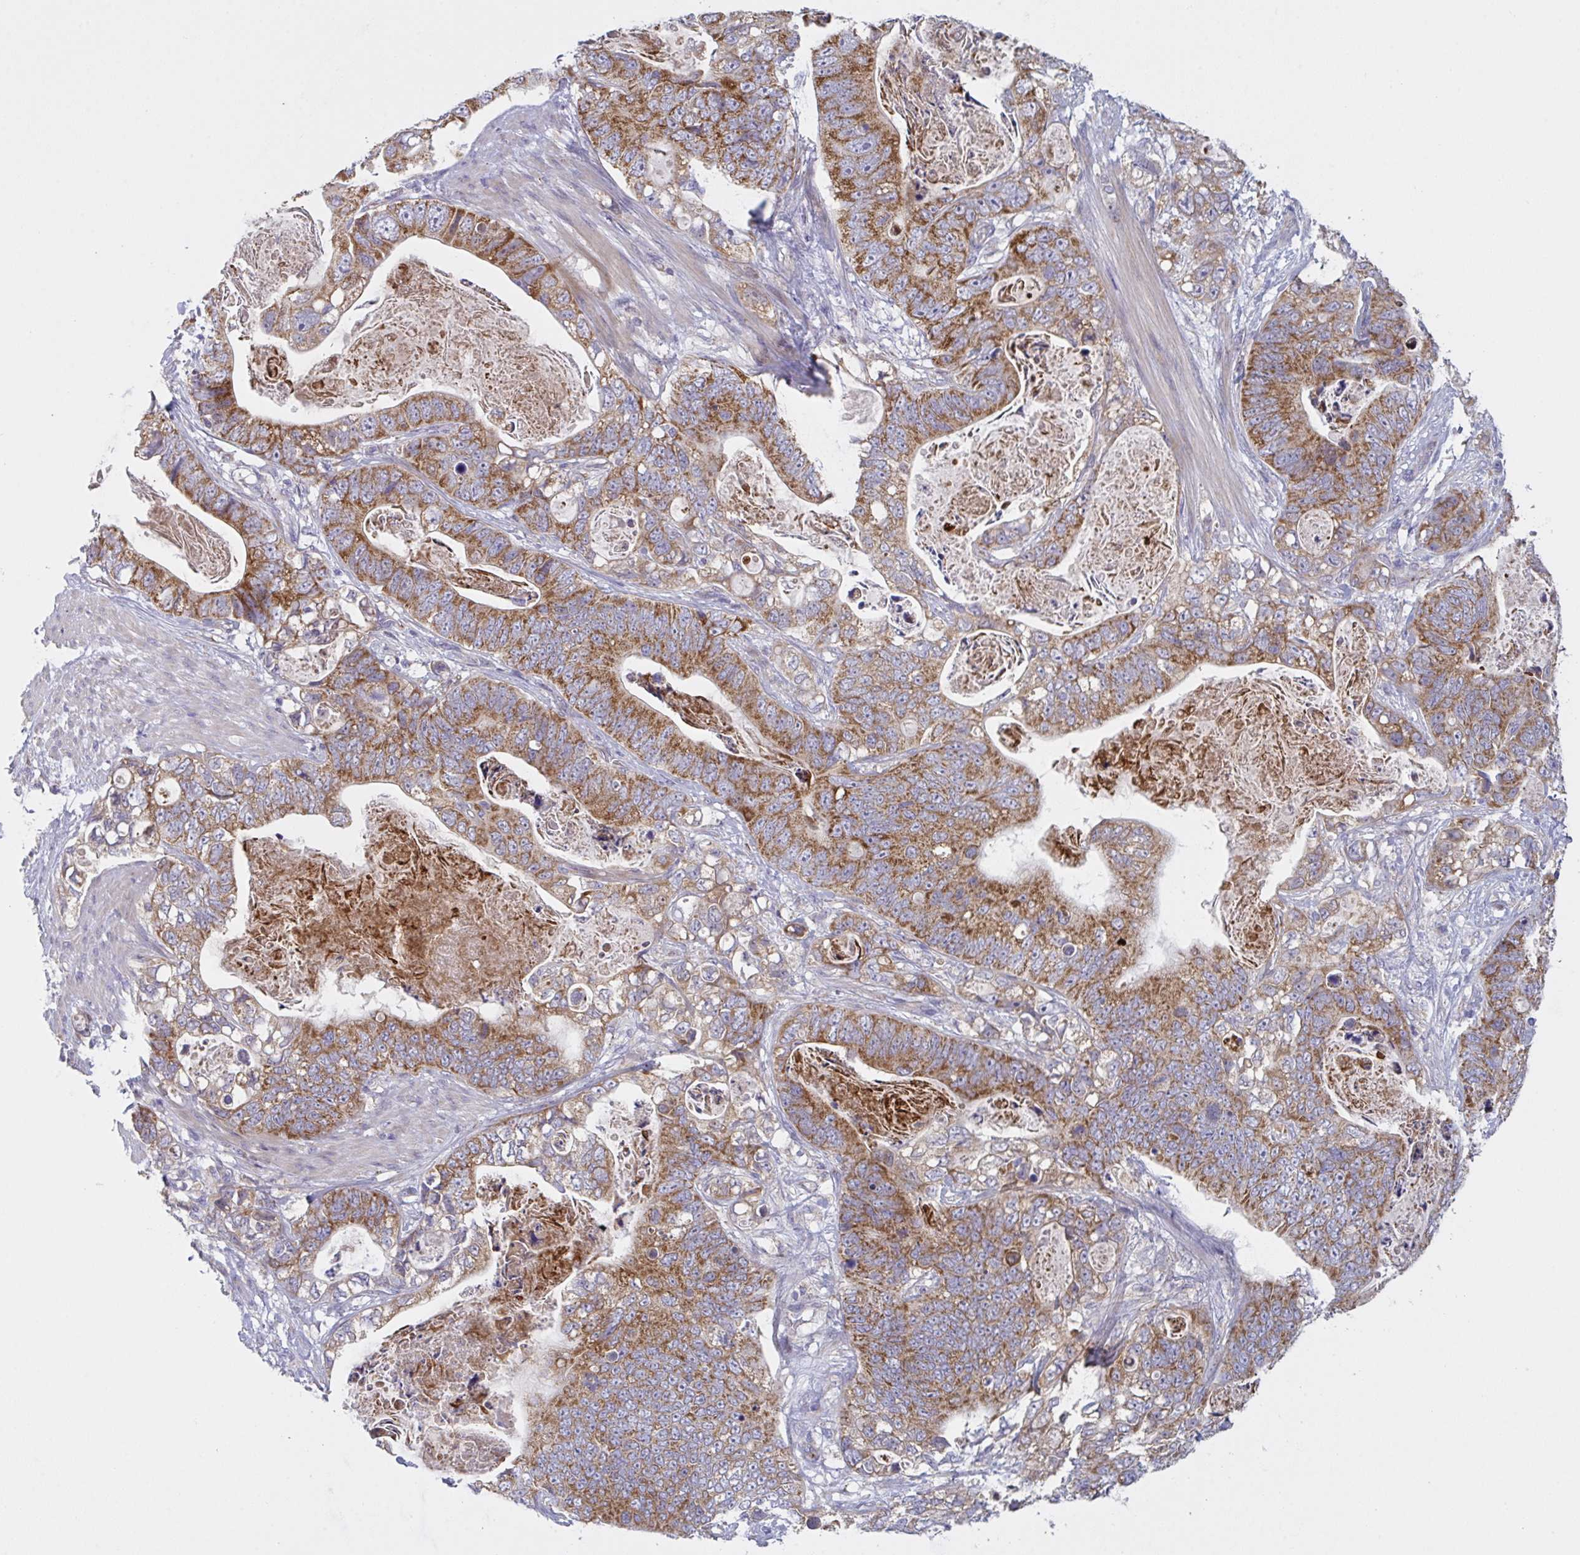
{"staining": {"intensity": "moderate", "quantity": ">75%", "location": "cytoplasmic/membranous"}, "tissue": "stomach cancer", "cell_type": "Tumor cells", "image_type": "cancer", "snomed": [{"axis": "morphology", "description": "Normal tissue, NOS"}, {"axis": "morphology", "description": "Adenocarcinoma, NOS"}, {"axis": "topography", "description": "Stomach"}], "caption": "Immunohistochemical staining of stomach adenocarcinoma displays medium levels of moderate cytoplasmic/membranous protein expression in about >75% of tumor cells.", "gene": "MRPS2", "patient": {"sex": "female", "age": 89}}